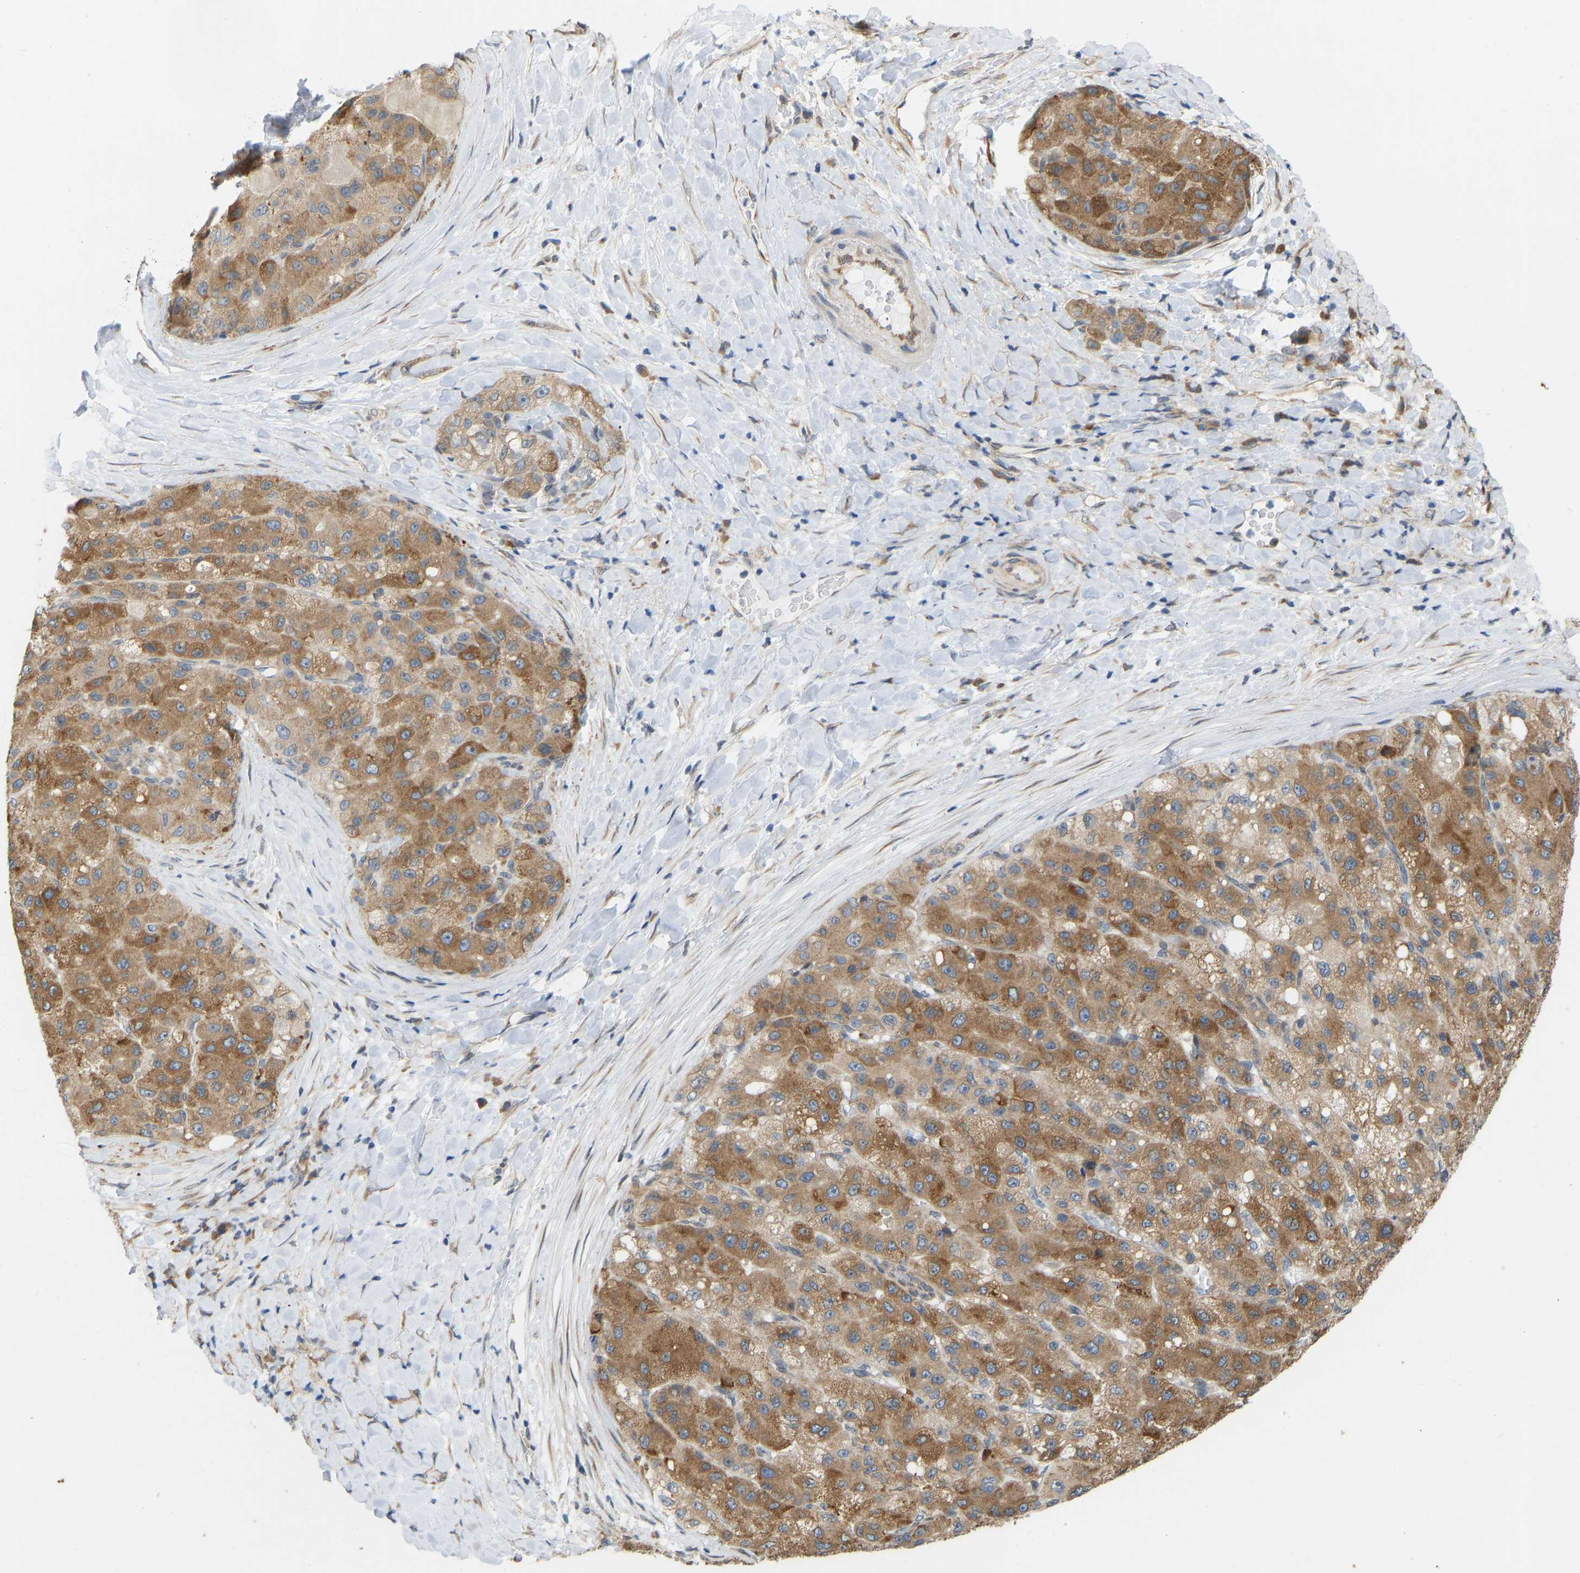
{"staining": {"intensity": "moderate", "quantity": ">75%", "location": "cytoplasmic/membranous"}, "tissue": "liver cancer", "cell_type": "Tumor cells", "image_type": "cancer", "snomed": [{"axis": "morphology", "description": "Carcinoma, Hepatocellular, NOS"}, {"axis": "topography", "description": "Liver"}], "caption": "Moderate cytoplasmic/membranous positivity is appreciated in about >75% of tumor cells in hepatocellular carcinoma (liver).", "gene": "BEND3", "patient": {"sex": "male", "age": 80}}